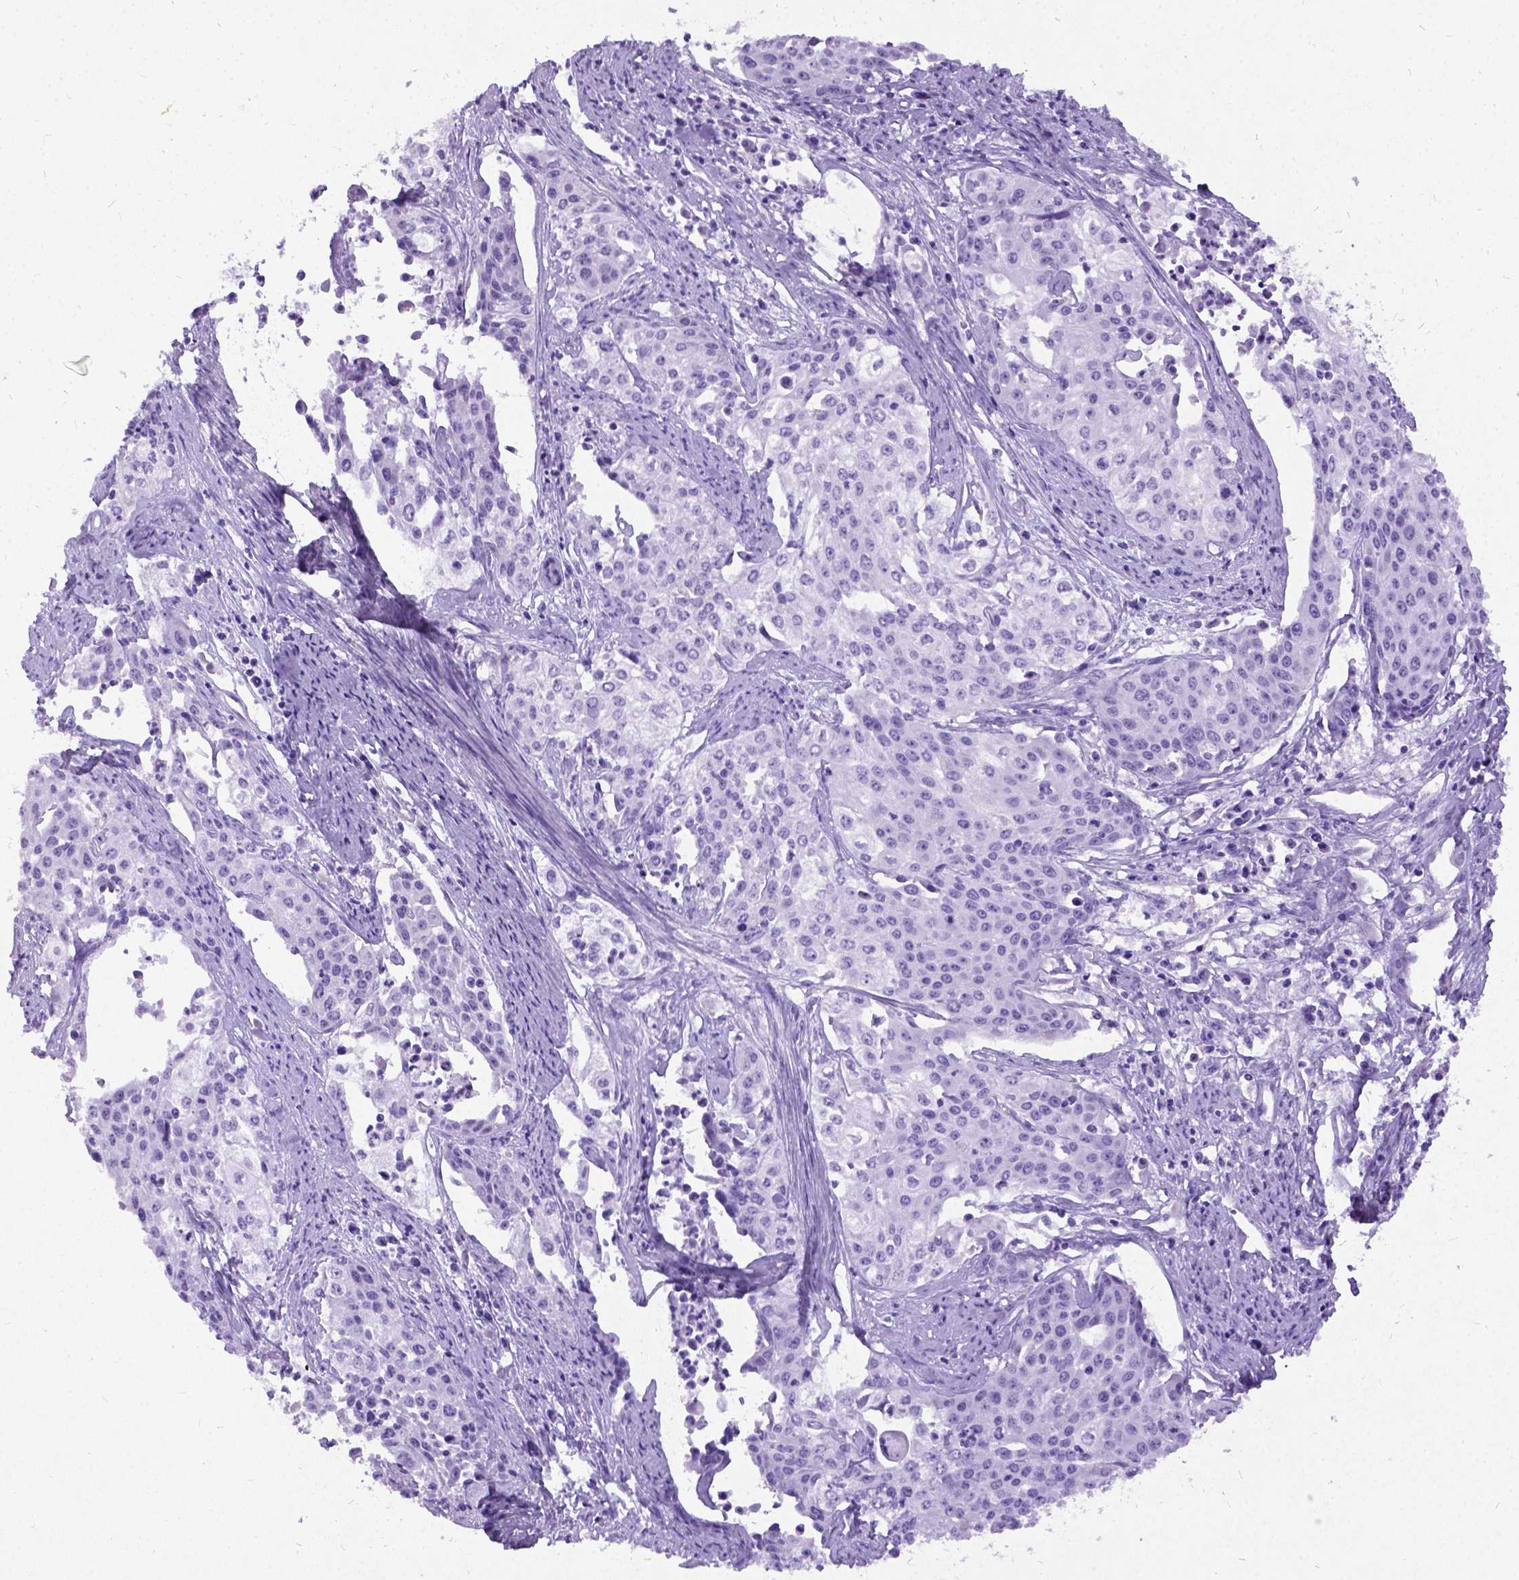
{"staining": {"intensity": "negative", "quantity": "none", "location": "none"}, "tissue": "cervical cancer", "cell_type": "Tumor cells", "image_type": "cancer", "snomed": [{"axis": "morphology", "description": "Squamous cell carcinoma, NOS"}, {"axis": "topography", "description": "Cervix"}], "caption": "Cervical squamous cell carcinoma stained for a protein using IHC displays no positivity tumor cells.", "gene": "NEUROD4", "patient": {"sex": "female", "age": 39}}